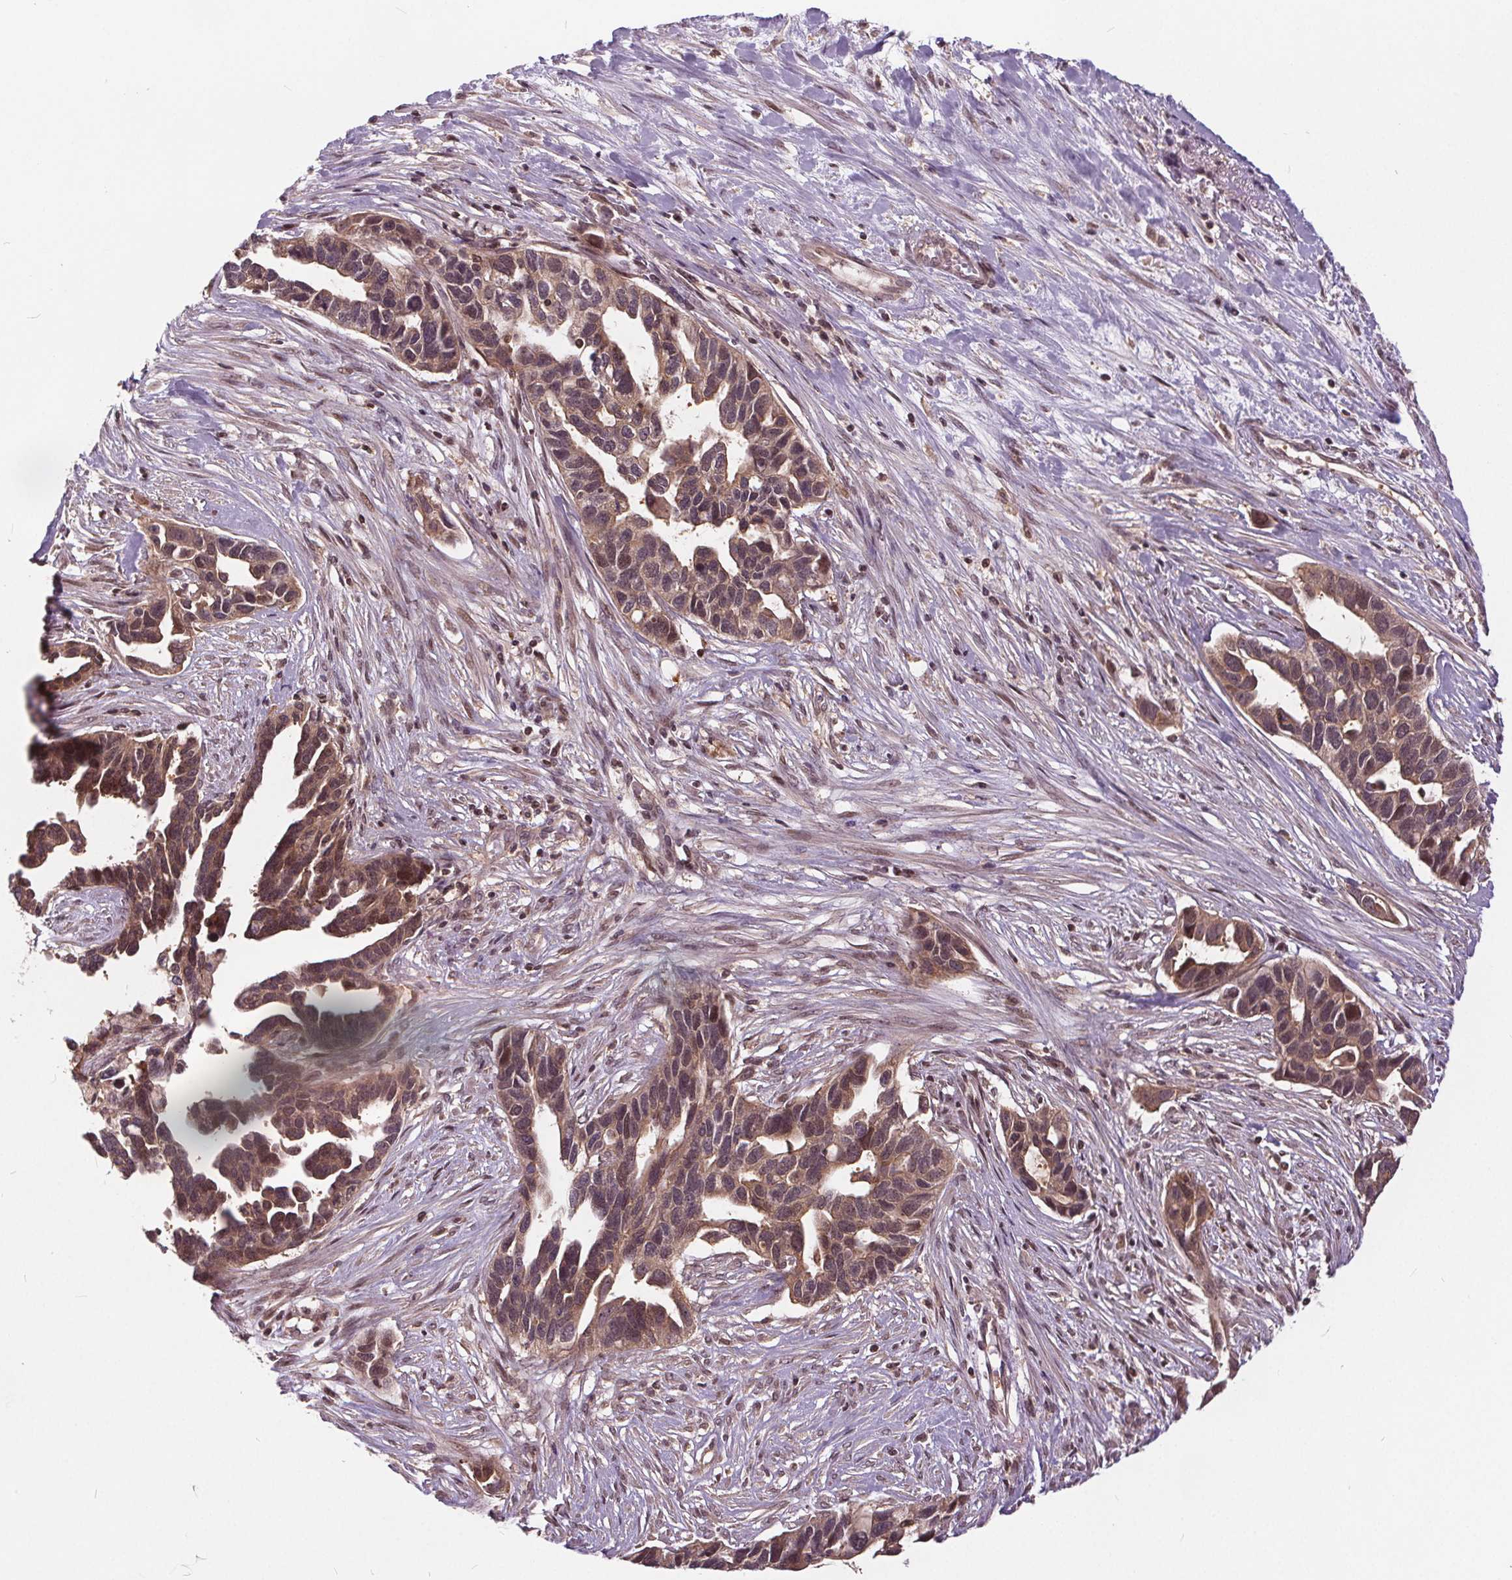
{"staining": {"intensity": "moderate", "quantity": ">75%", "location": "cytoplasmic/membranous,nuclear"}, "tissue": "ovarian cancer", "cell_type": "Tumor cells", "image_type": "cancer", "snomed": [{"axis": "morphology", "description": "Cystadenocarcinoma, serous, NOS"}, {"axis": "topography", "description": "Ovary"}], "caption": "Tumor cells exhibit medium levels of moderate cytoplasmic/membranous and nuclear staining in approximately >75% of cells in human ovarian serous cystadenocarcinoma.", "gene": "HIF1AN", "patient": {"sex": "female", "age": 54}}